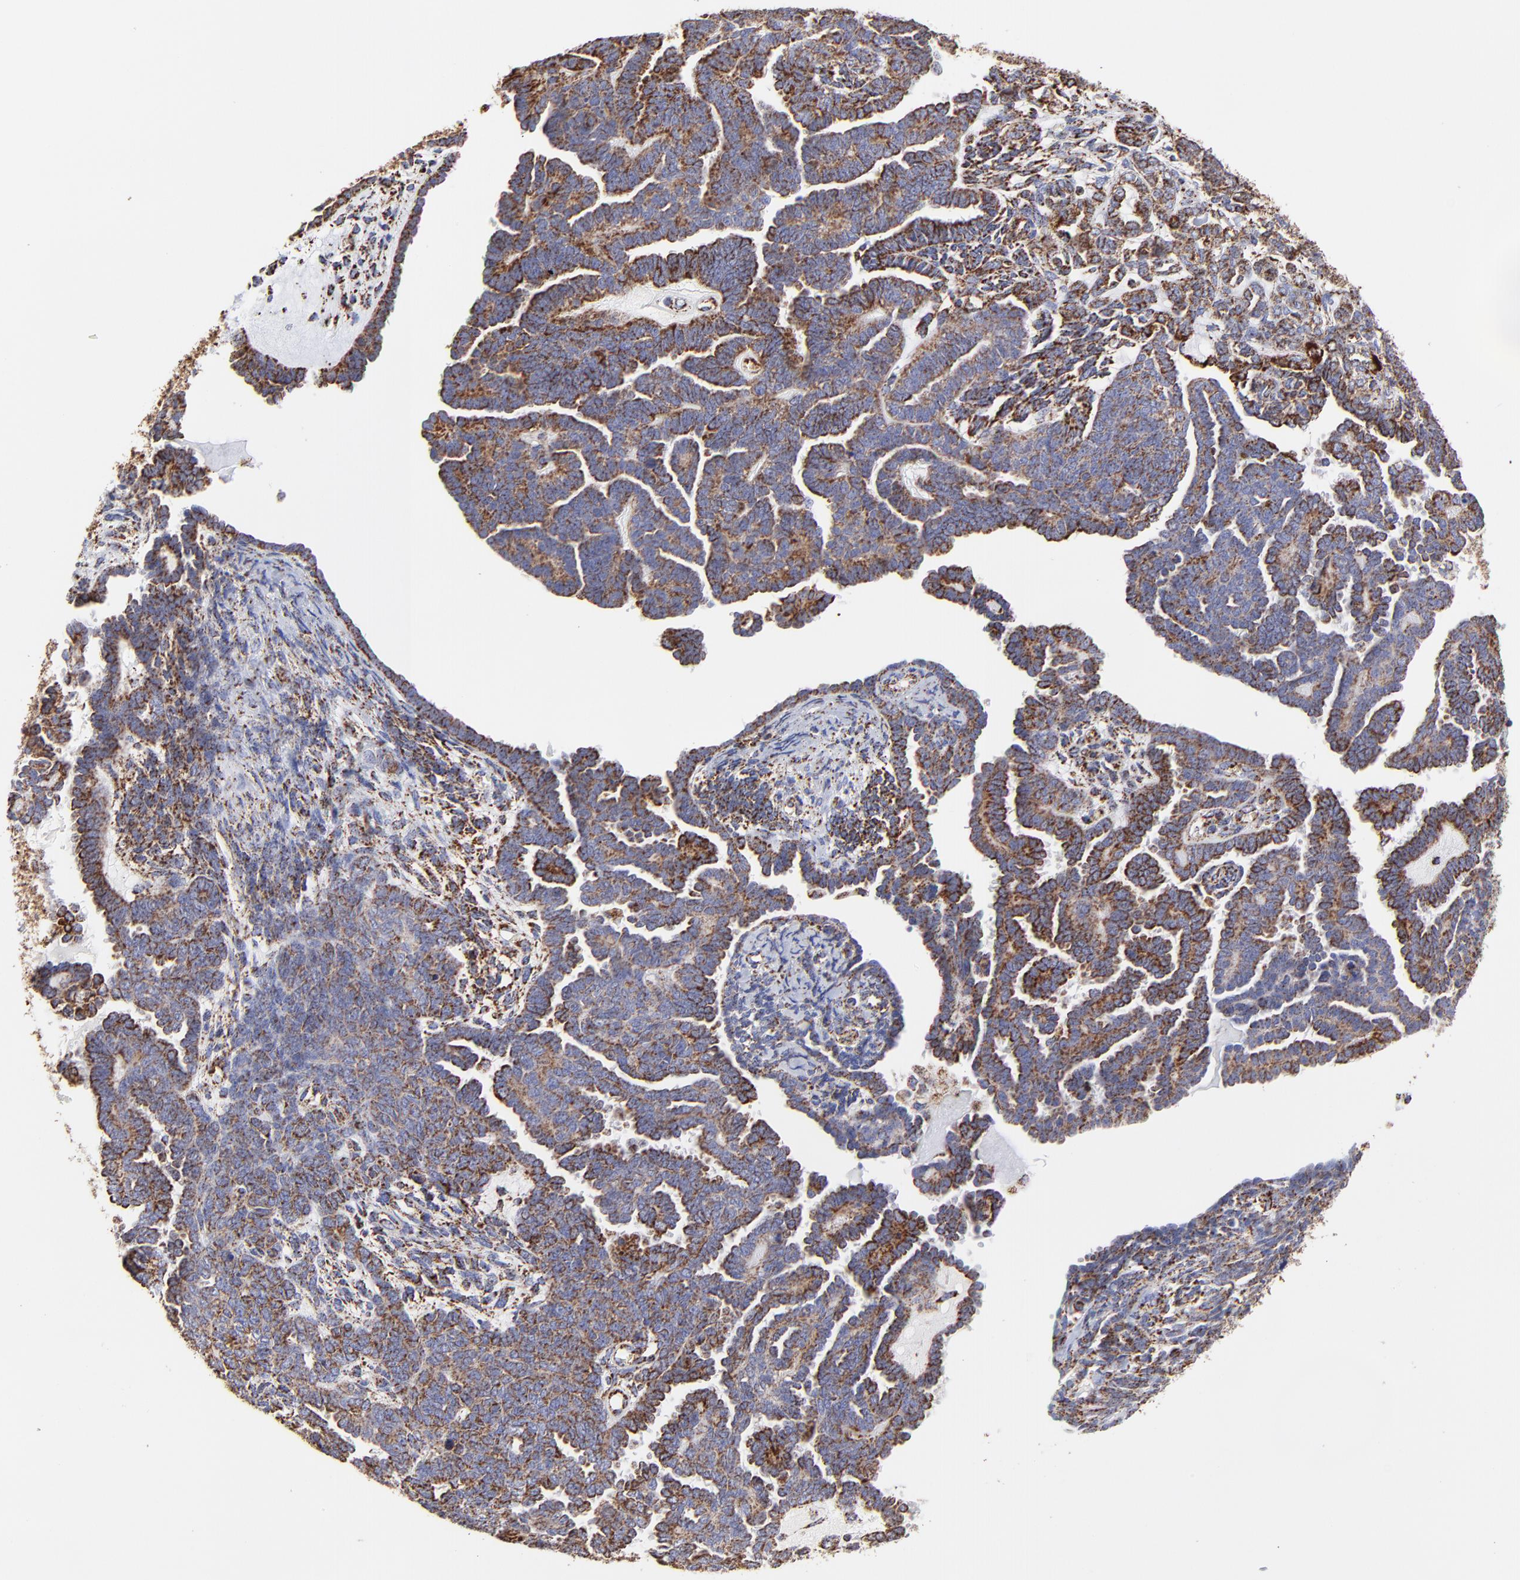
{"staining": {"intensity": "moderate", "quantity": "25%-75%", "location": "cytoplasmic/membranous"}, "tissue": "endometrial cancer", "cell_type": "Tumor cells", "image_type": "cancer", "snomed": [{"axis": "morphology", "description": "Neoplasm, malignant, NOS"}, {"axis": "topography", "description": "Endometrium"}], "caption": "The image exhibits immunohistochemical staining of malignant neoplasm (endometrial). There is moderate cytoplasmic/membranous expression is identified in approximately 25%-75% of tumor cells.", "gene": "ECH1", "patient": {"sex": "female", "age": 74}}